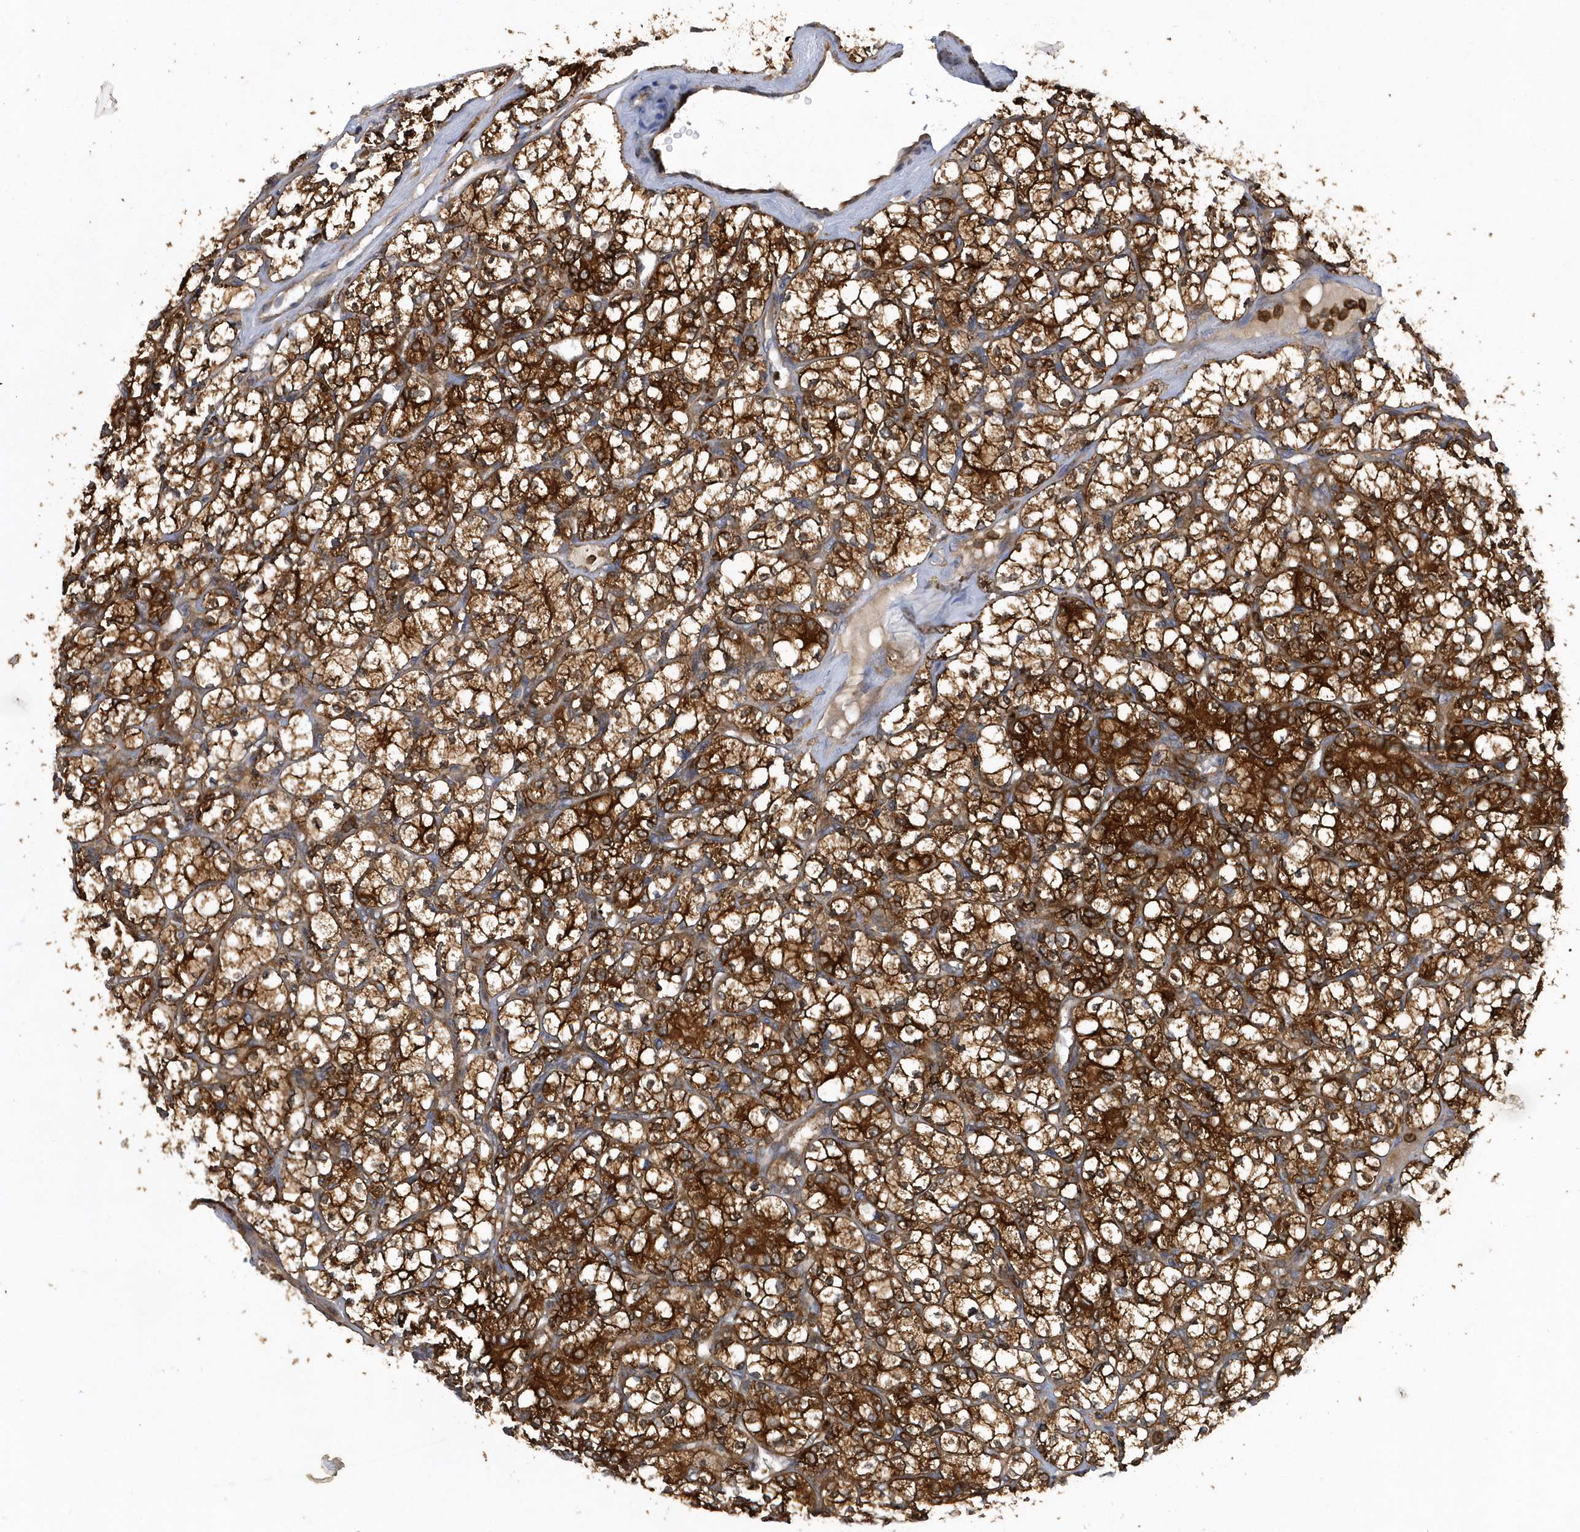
{"staining": {"intensity": "strong", "quantity": ">75%", "location": "cytoplasmic/membranous"}, "tissue": "renal cancer", "cell_type": "Tumor cells", "image_type": "cancer", "snomed": [{"axis": "morphology", "description": "Adenocarcinoma, NOS"}, {"axis": "topography", "description": "Kidney"}], "caption": "Renal cancer (adenocarcinoma) tissue demonstrates strong cytoplasmic/membranous expression in about >75% of tumor cells (IHC, brightfield microscopy, high magnification).", "gene": "PAICS", "patient": {"sex": "male", "age": 77}}